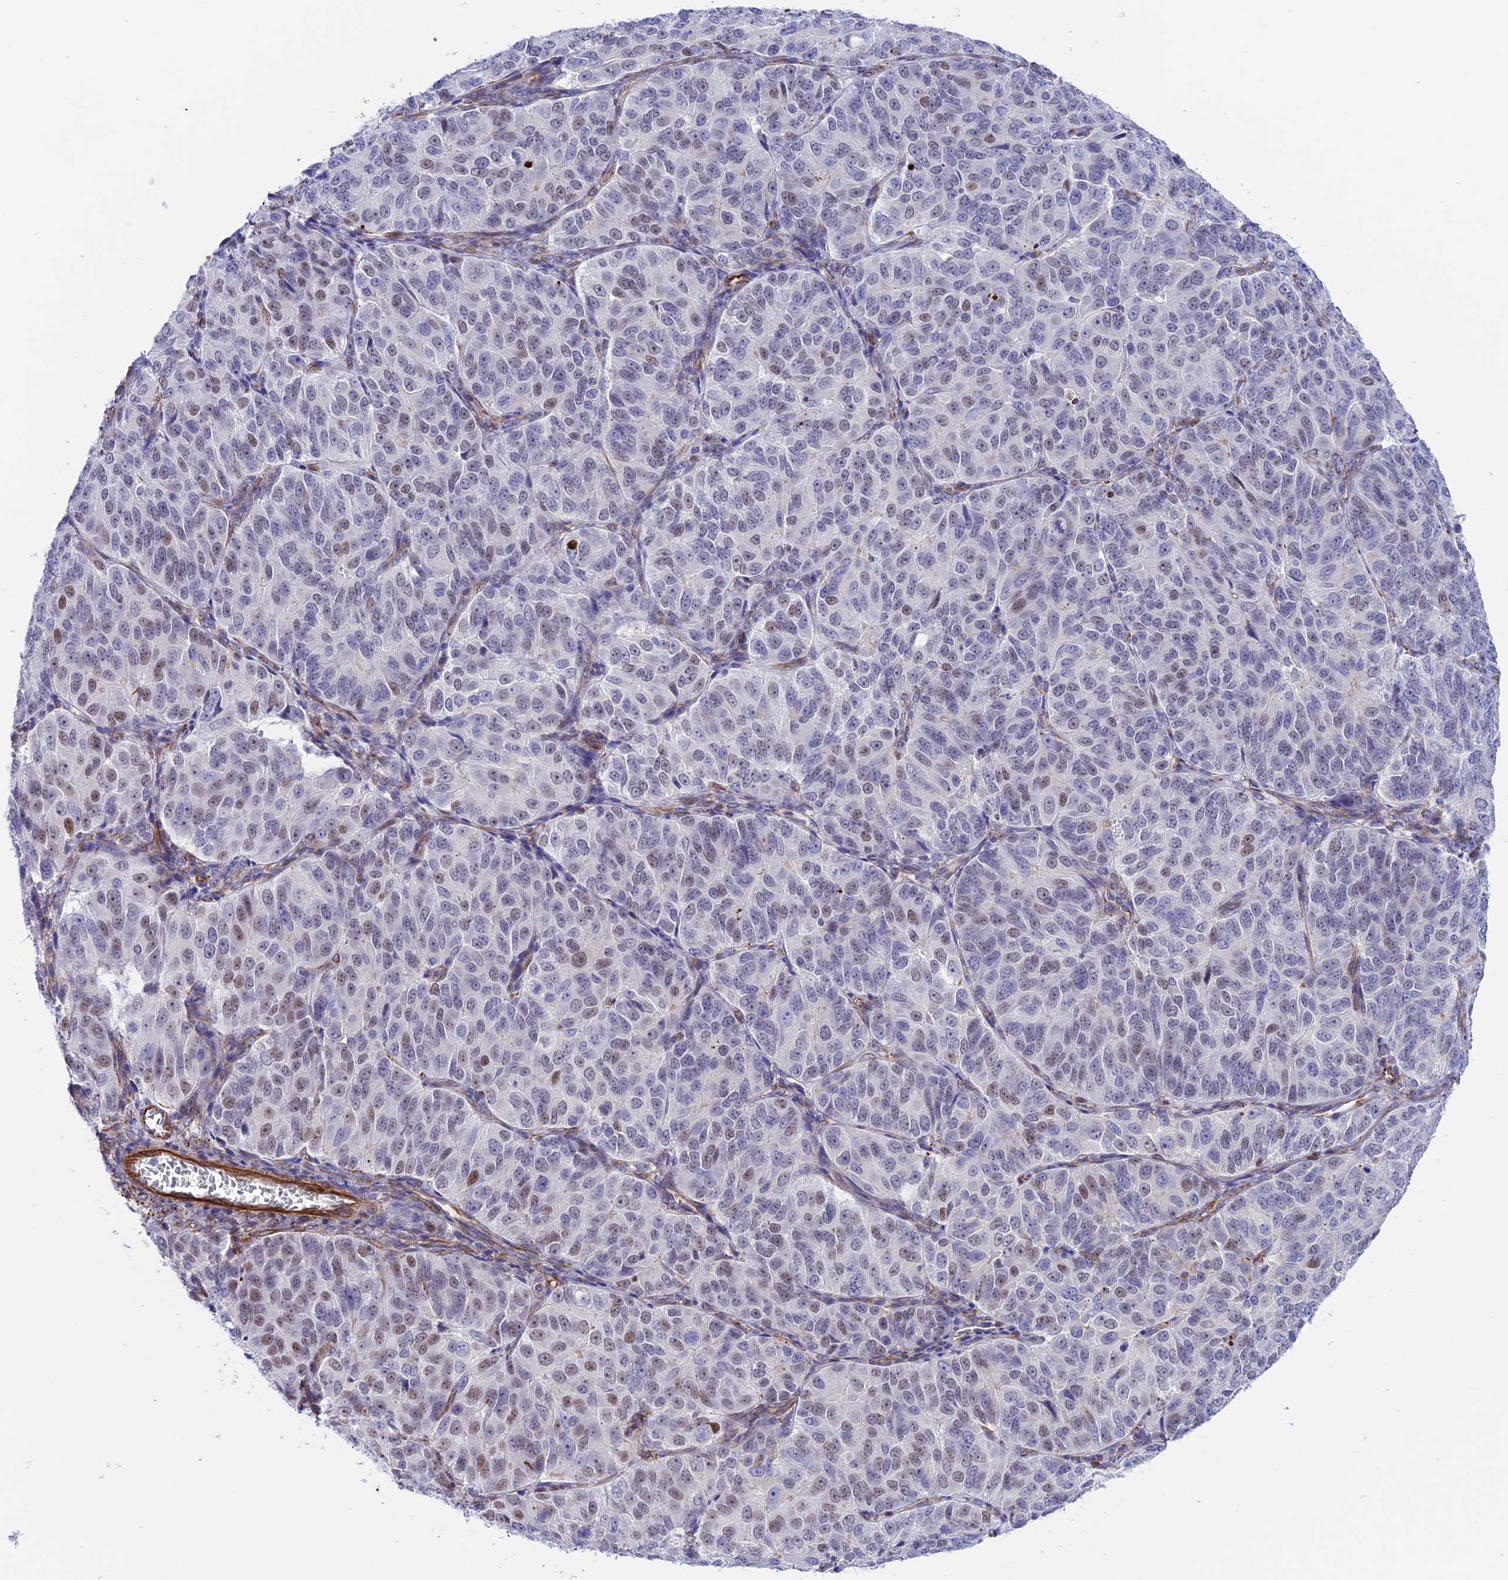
{"staining": {"intensity": "weak", "quantity": "<25%", "location": "nuclear"}, "tissue": "ovarian cancer", "cell_type": "Tumor cells", "image_type": "cancer", "snomed": [{"axis": "morphology", "description": "Carcinoma, endometroid"}, {"axis": "topography", "description": "Ovary"}], "caption": "Image shows no protein positivity in tumor cells of ovarian endometroid carcinoma tissue. The staining was performed using DAB (3,3'-diaminobenzidine) to visualize the protein expression in brown, while the nuclei were stained in blue with hematoxylin (Magnification: 20x).", "gene": "ZNF652", "patient": {"sex": "female", "age": 51}}